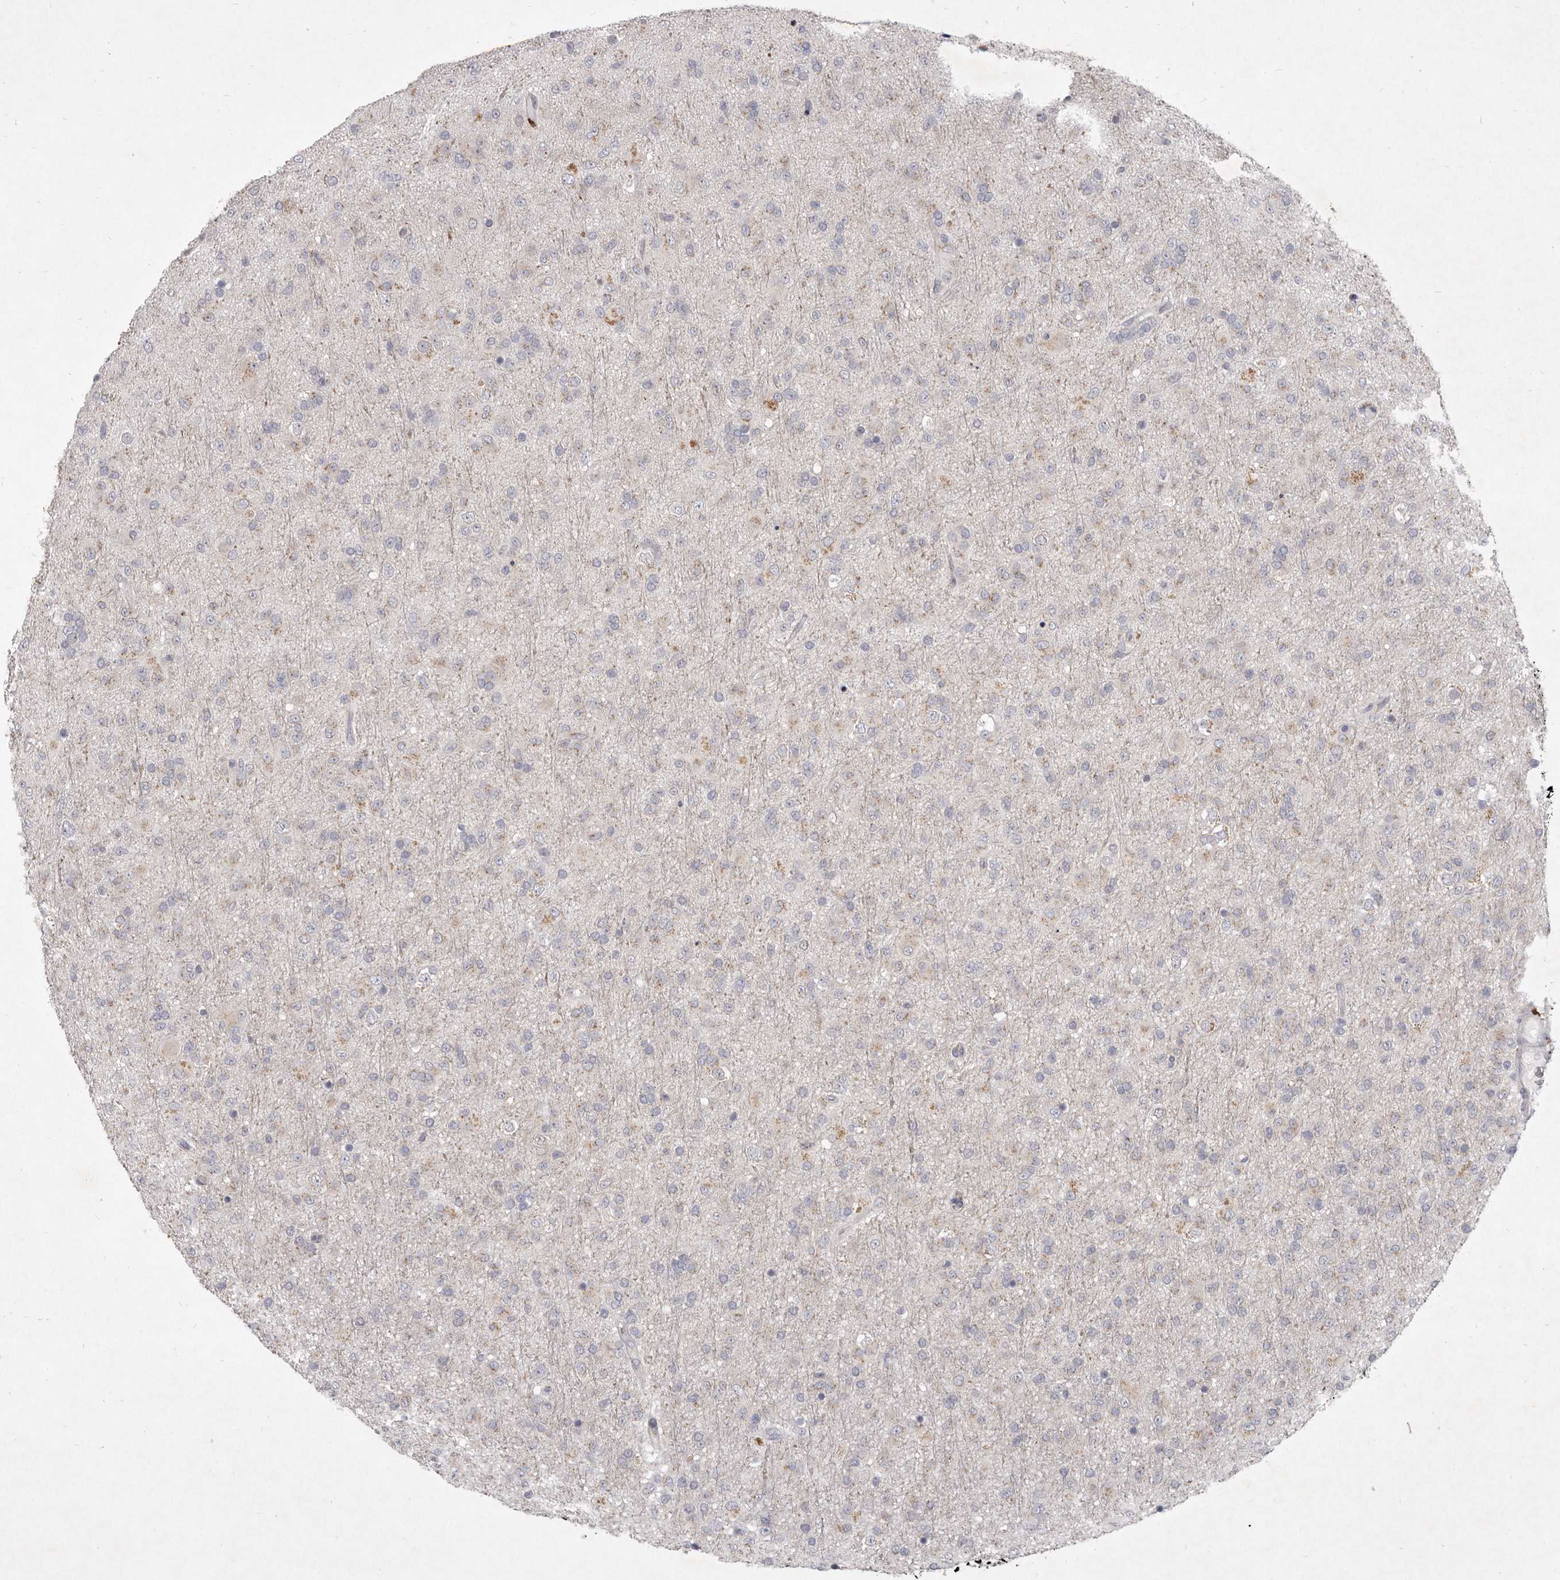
{"staining": {"intensity": "weak", "quantity": "<25%", "location": "cytoplasmic/membranous"}, "tissue": "glioma", "cell_type": "Tumor cells", "image_type": "cancer", "snomed": [{"axis": "morphology", "description": "Glioma, malignant, Low grade"}, {"axis": "topography", "description": "Brain"}], "caption": "Immunohistochemistry micrograph of human low-grade glioma (malignant) stained for a protein (brown), which exhibits no positivity in tumor cells.", "gene": "P2RX6", "patient": {"sex": "male", "age": 65}}